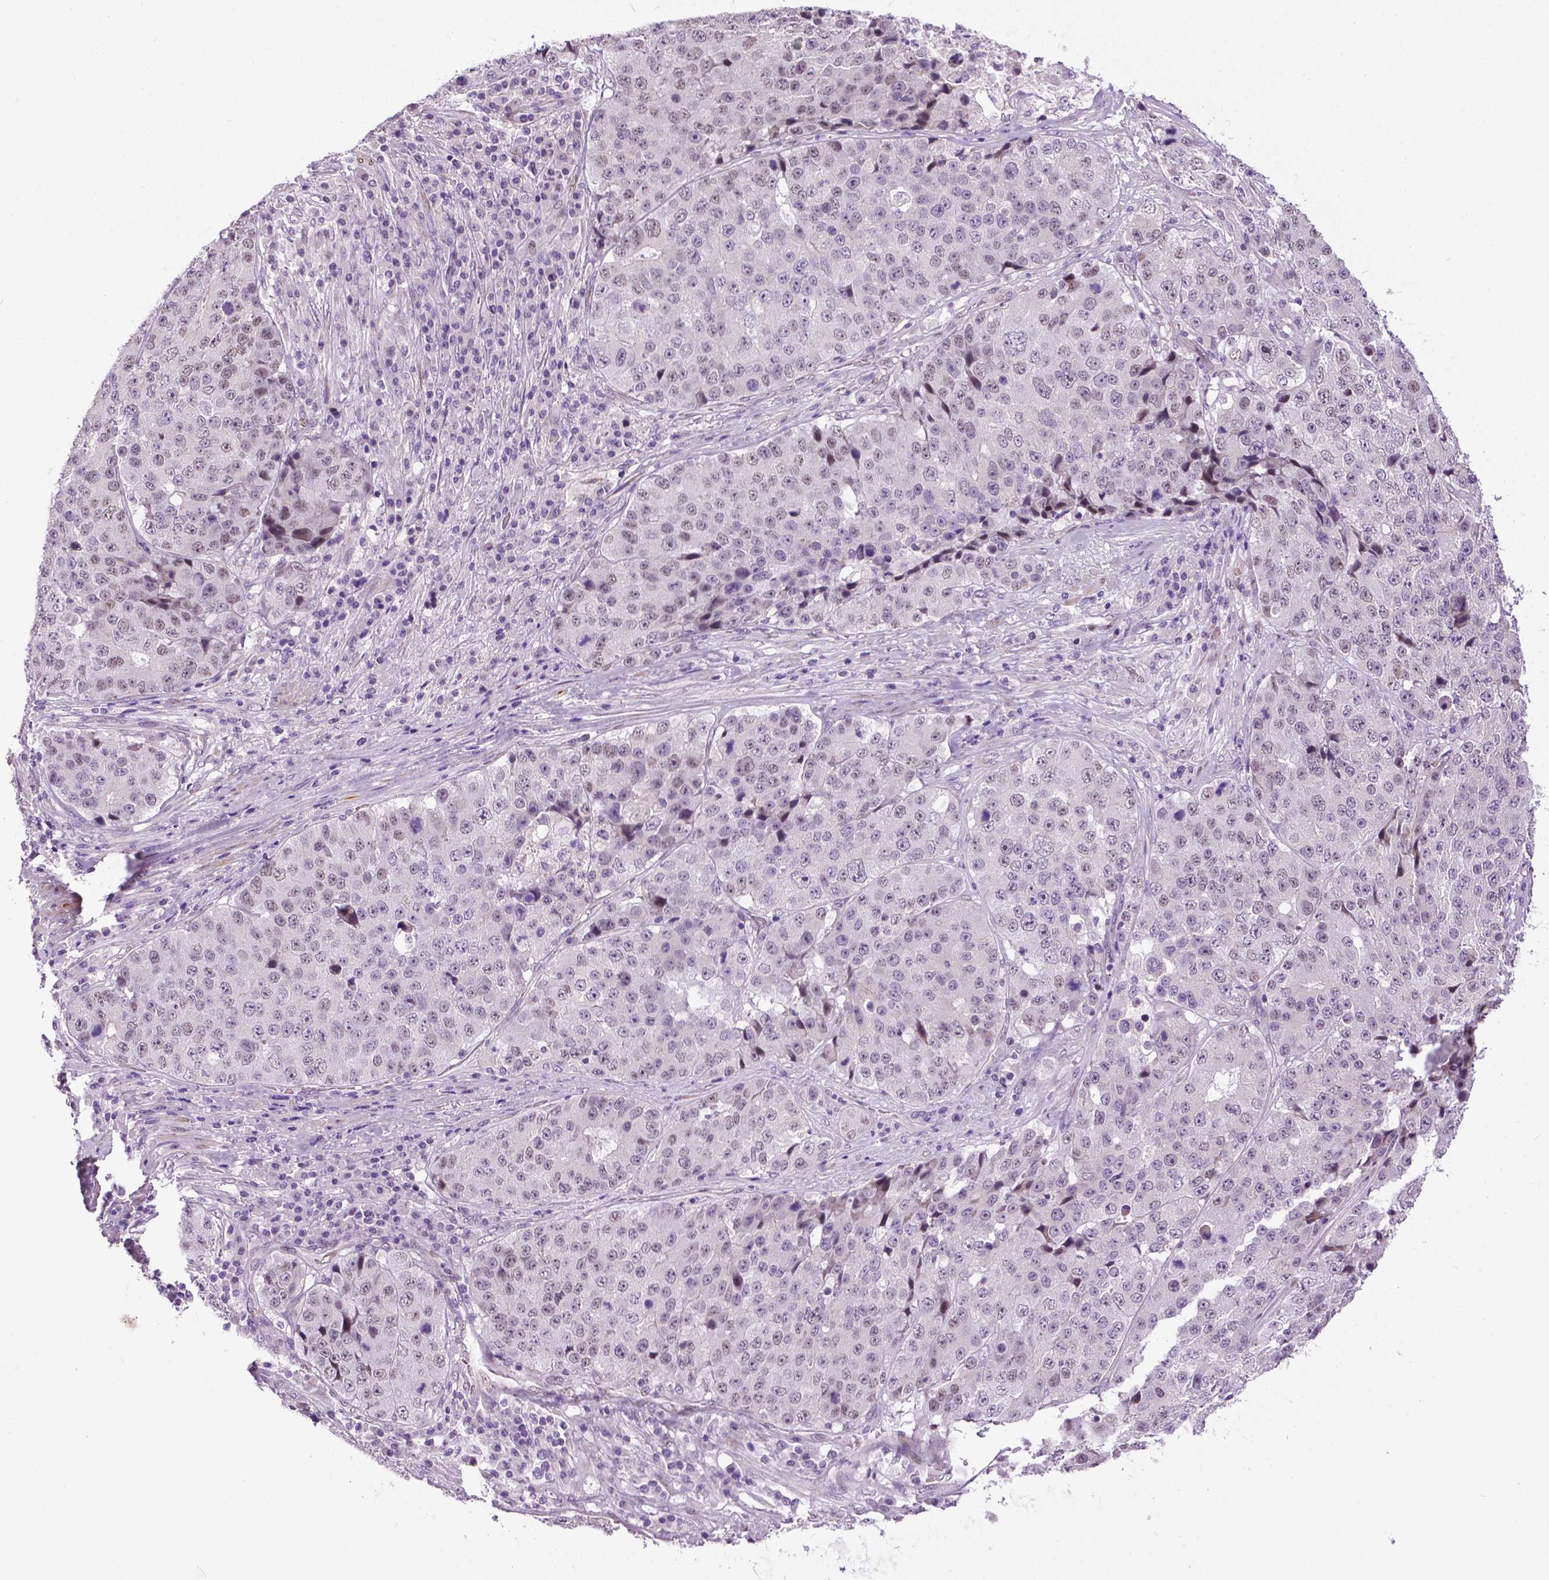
{"staining": {"intensity": "weak", "quantity": "<25%", "location": "nuclear"}, "tissue": "stomach cancer", "cell_type": "Tumor cells", "image_type": "cancer", "snomed": [{"axis": "morphology", "description": "Adenocarcinoma, NOS"}, {"axis": "topography", "description": "Stomach"}], "caption": "A histopathology image of adenocarcinoma (stomach) stained for a protein demonstrates no brown staining in tumor cells.", "gene": "PTGER3", "patient": {"sex": "male", "age": 71}}